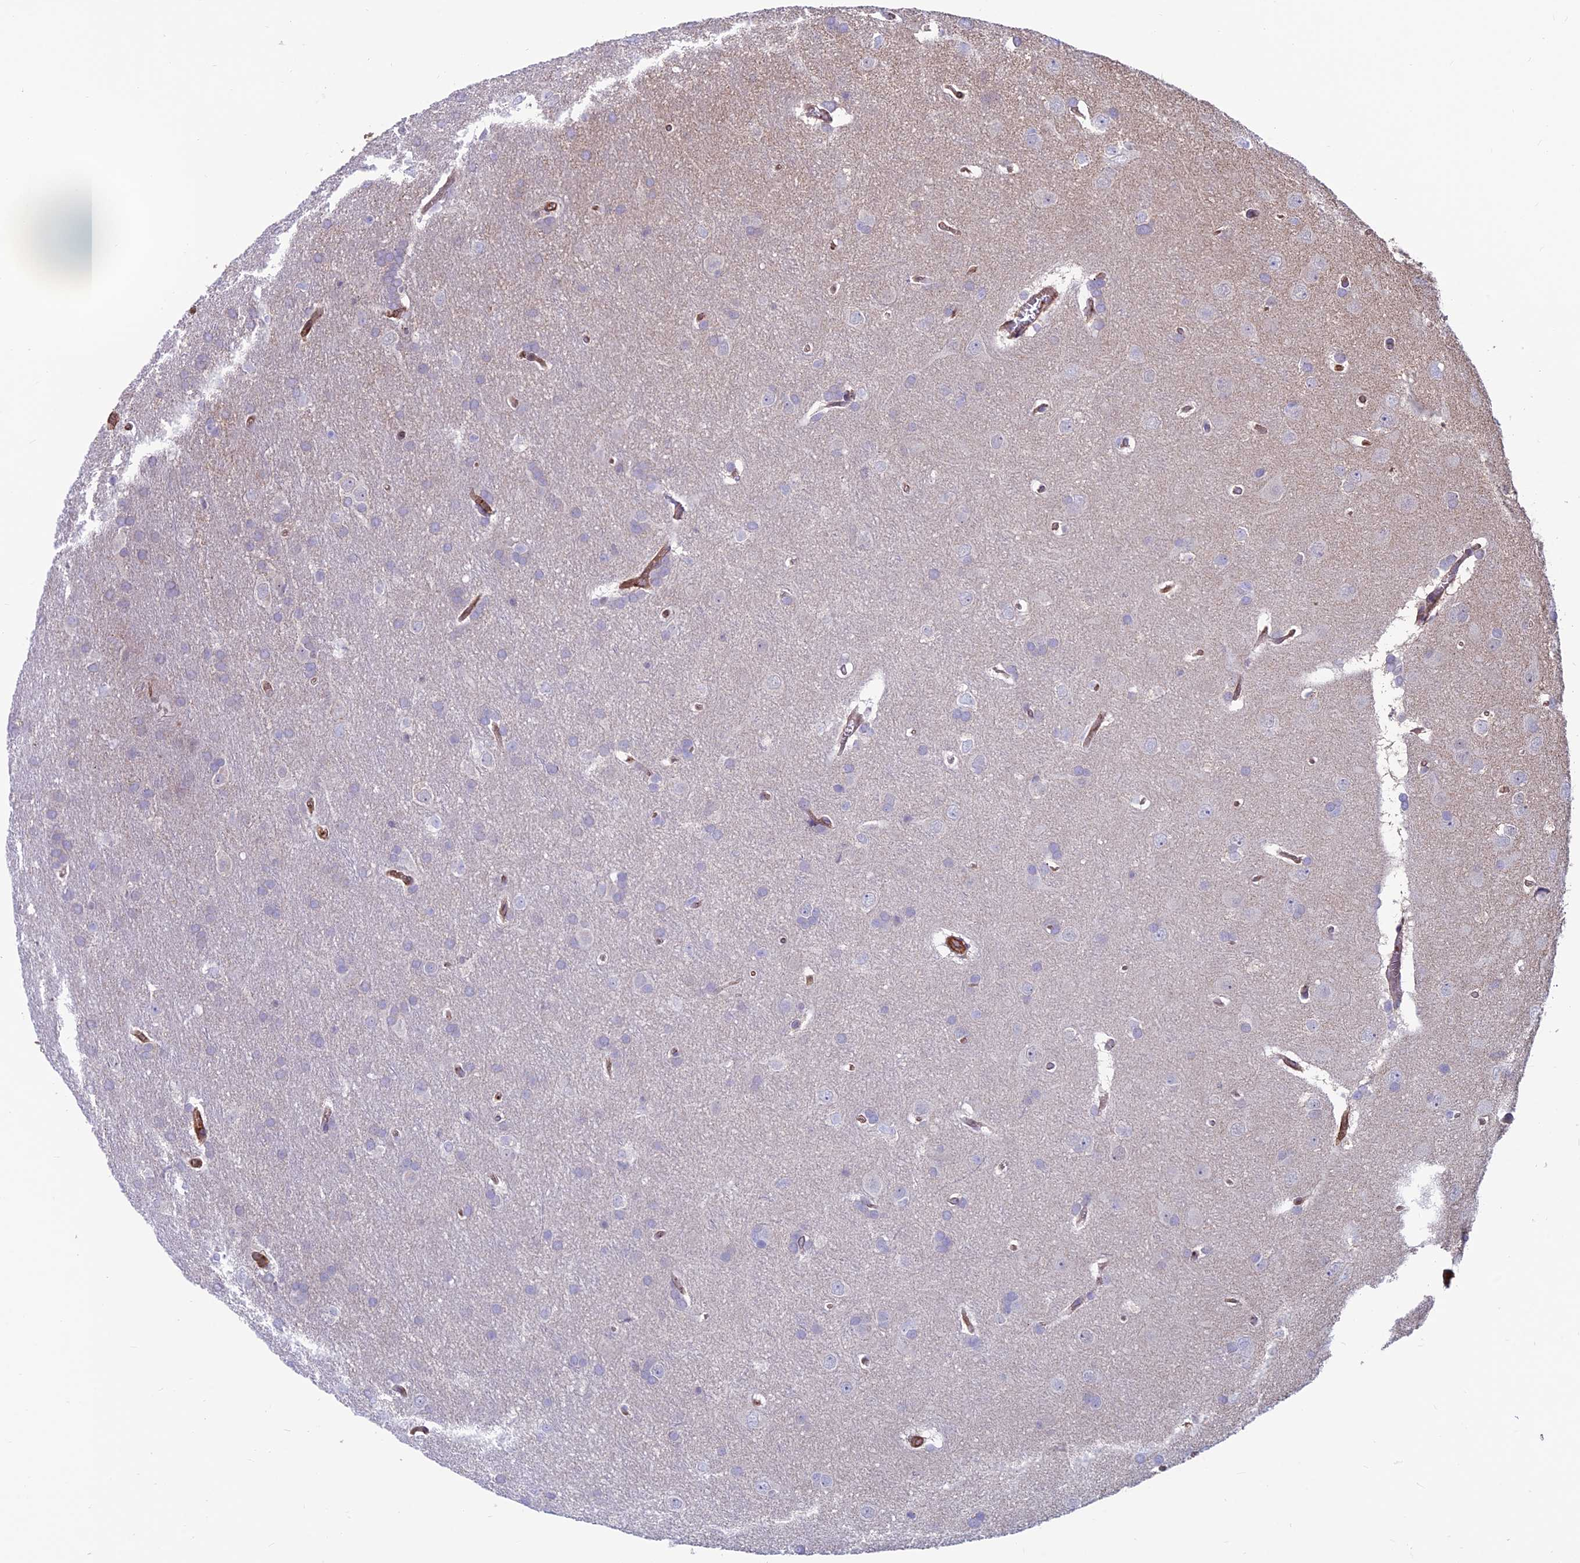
{"staining": {"intensity": "negative", "quantity": "none", "location": "none"}, "tissue": "glioma", "cell_type": "Tumor cells", "image_type": "cancer", "snomed": [{"axis": "morphology", "description": "Glioma, malignant, Low grade"}, {"axis": "topography", "description": "Brain"}], "caption": "Protein analysis of low-grade glioma (malignant) shows no significant staining in tumor cells.", "gene": "RTN4RL1", "patient": {"sex": "female", "age": 32}}